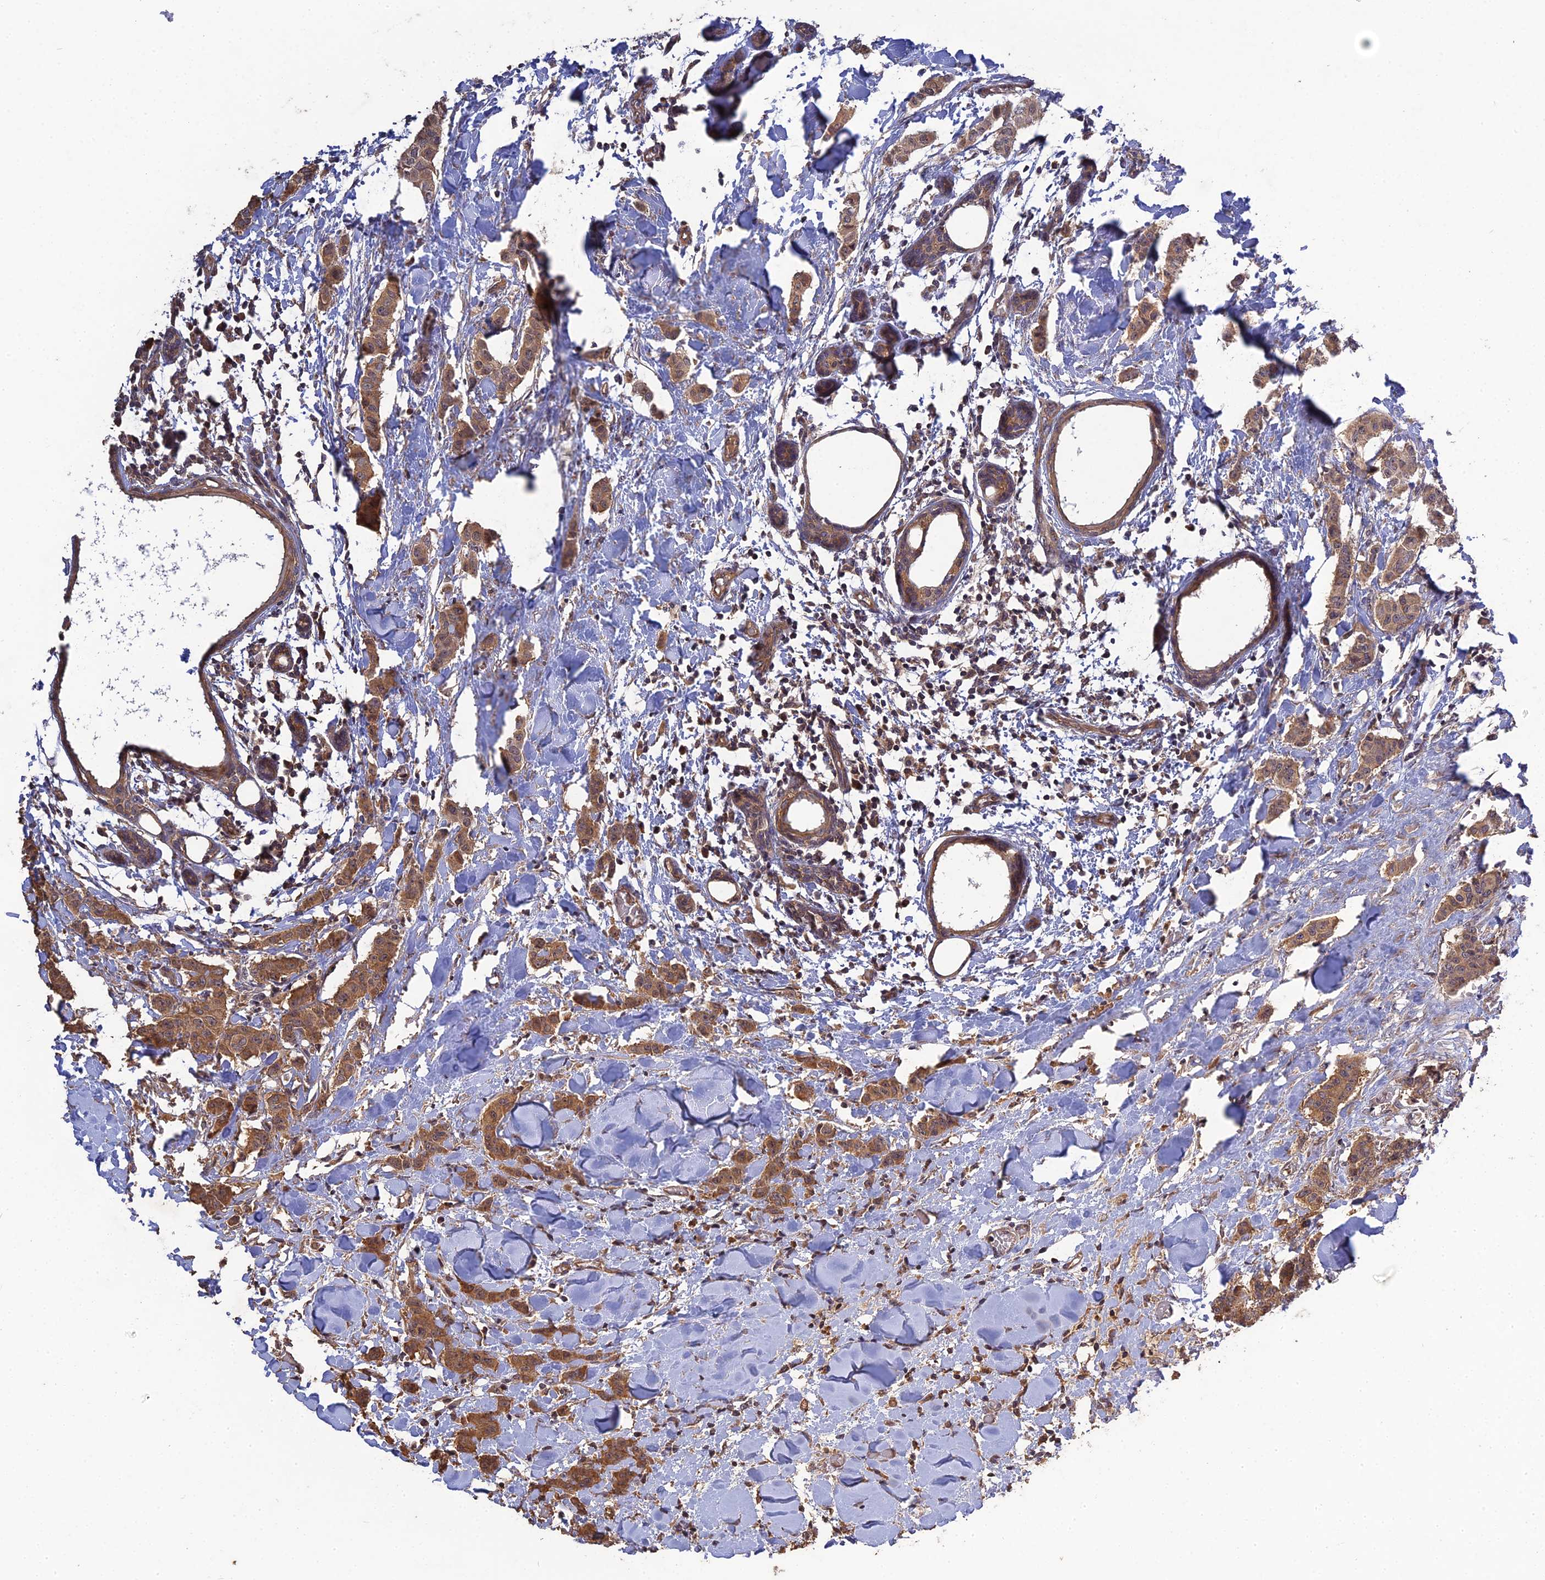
{"staining": {"intensity": "moderate", "quantity": ">75%", "location": "cytoplasmic/membranous,nuclear"}, "tissue": "breast cancer", "cell_type": "Tumor cells", "image_type": "cancer", "snomed": [{"axis": "morphology", "description": "Duct carcinoma"}, {"axis": "topography", "description": "Breast"}], "caption": "Breast cancer (intraductal carcinoma) stained for a protein reveals moderate cytoplasmic/membranous and nuclear positivity in tumor cells. The protein is shown in brown color, while the nuclei are stained blue.", "gene": "ARHGAP40", "patient": {"sex": "female", "age": 40}}